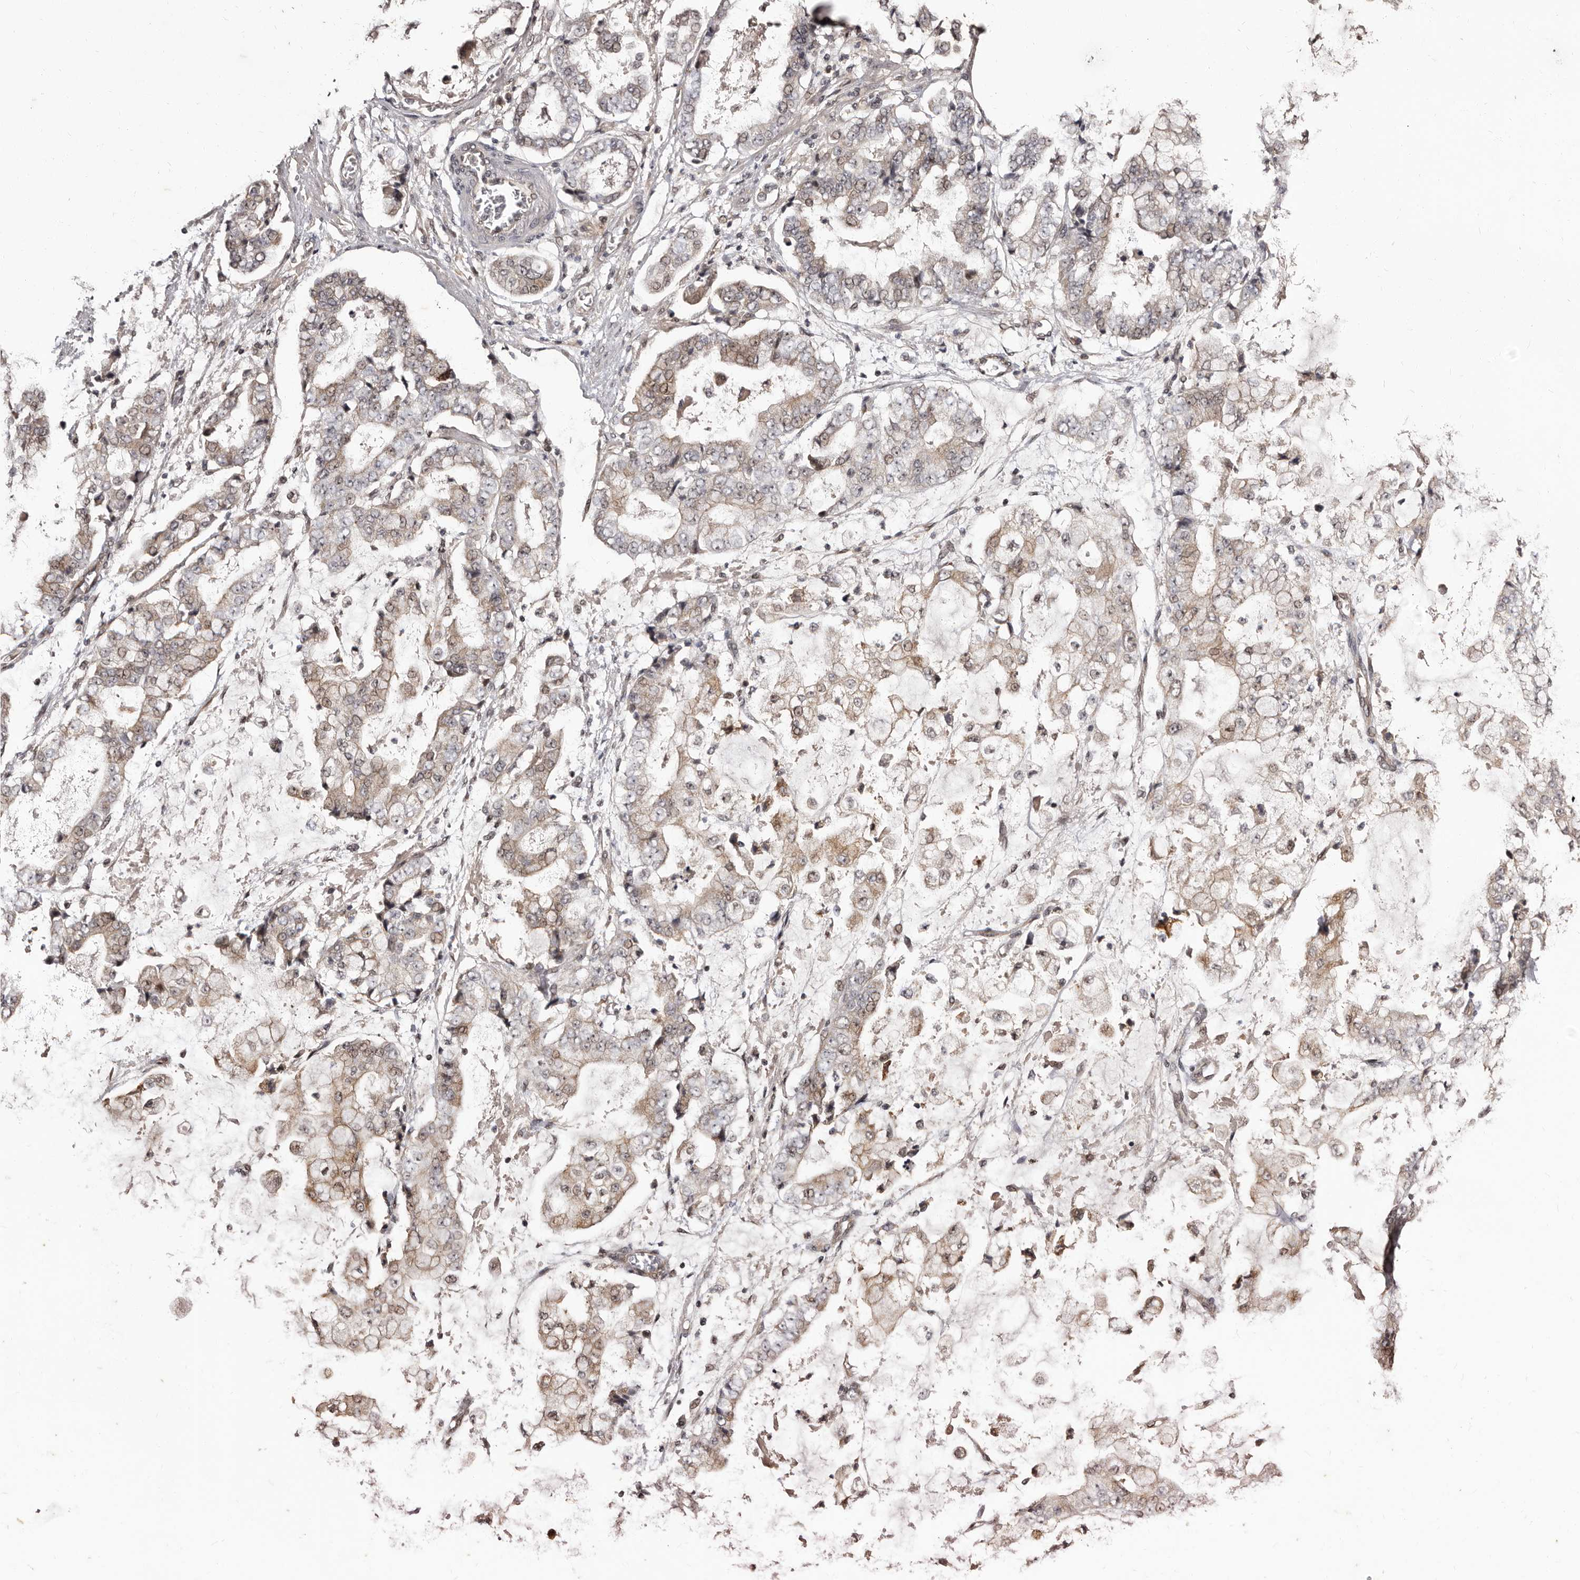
{"staining": {"intensity": "weak", "quantity": "25%-75%", "location": "cytoplasmic/membranous"}, "tissue": "stomach cancer", "cell_type": "Tumor cells", "image_type": "cancer", "snomed": [{"axis": "morphology", "description": "Adenocarcinoma, NOS"}, {"axis": "topography", "description": "Stomach"}], "caption": "DAB (3,3'-diaminobenzidine) immunohistochemical staining of stomach adenocarcinoma exhibits weak cytoplasmic/membranous protein positivity in approximately 25%-75% of tumor cells.", "gene": "TBC1D22B", "patient": {"sex": "male", "age": 76}}